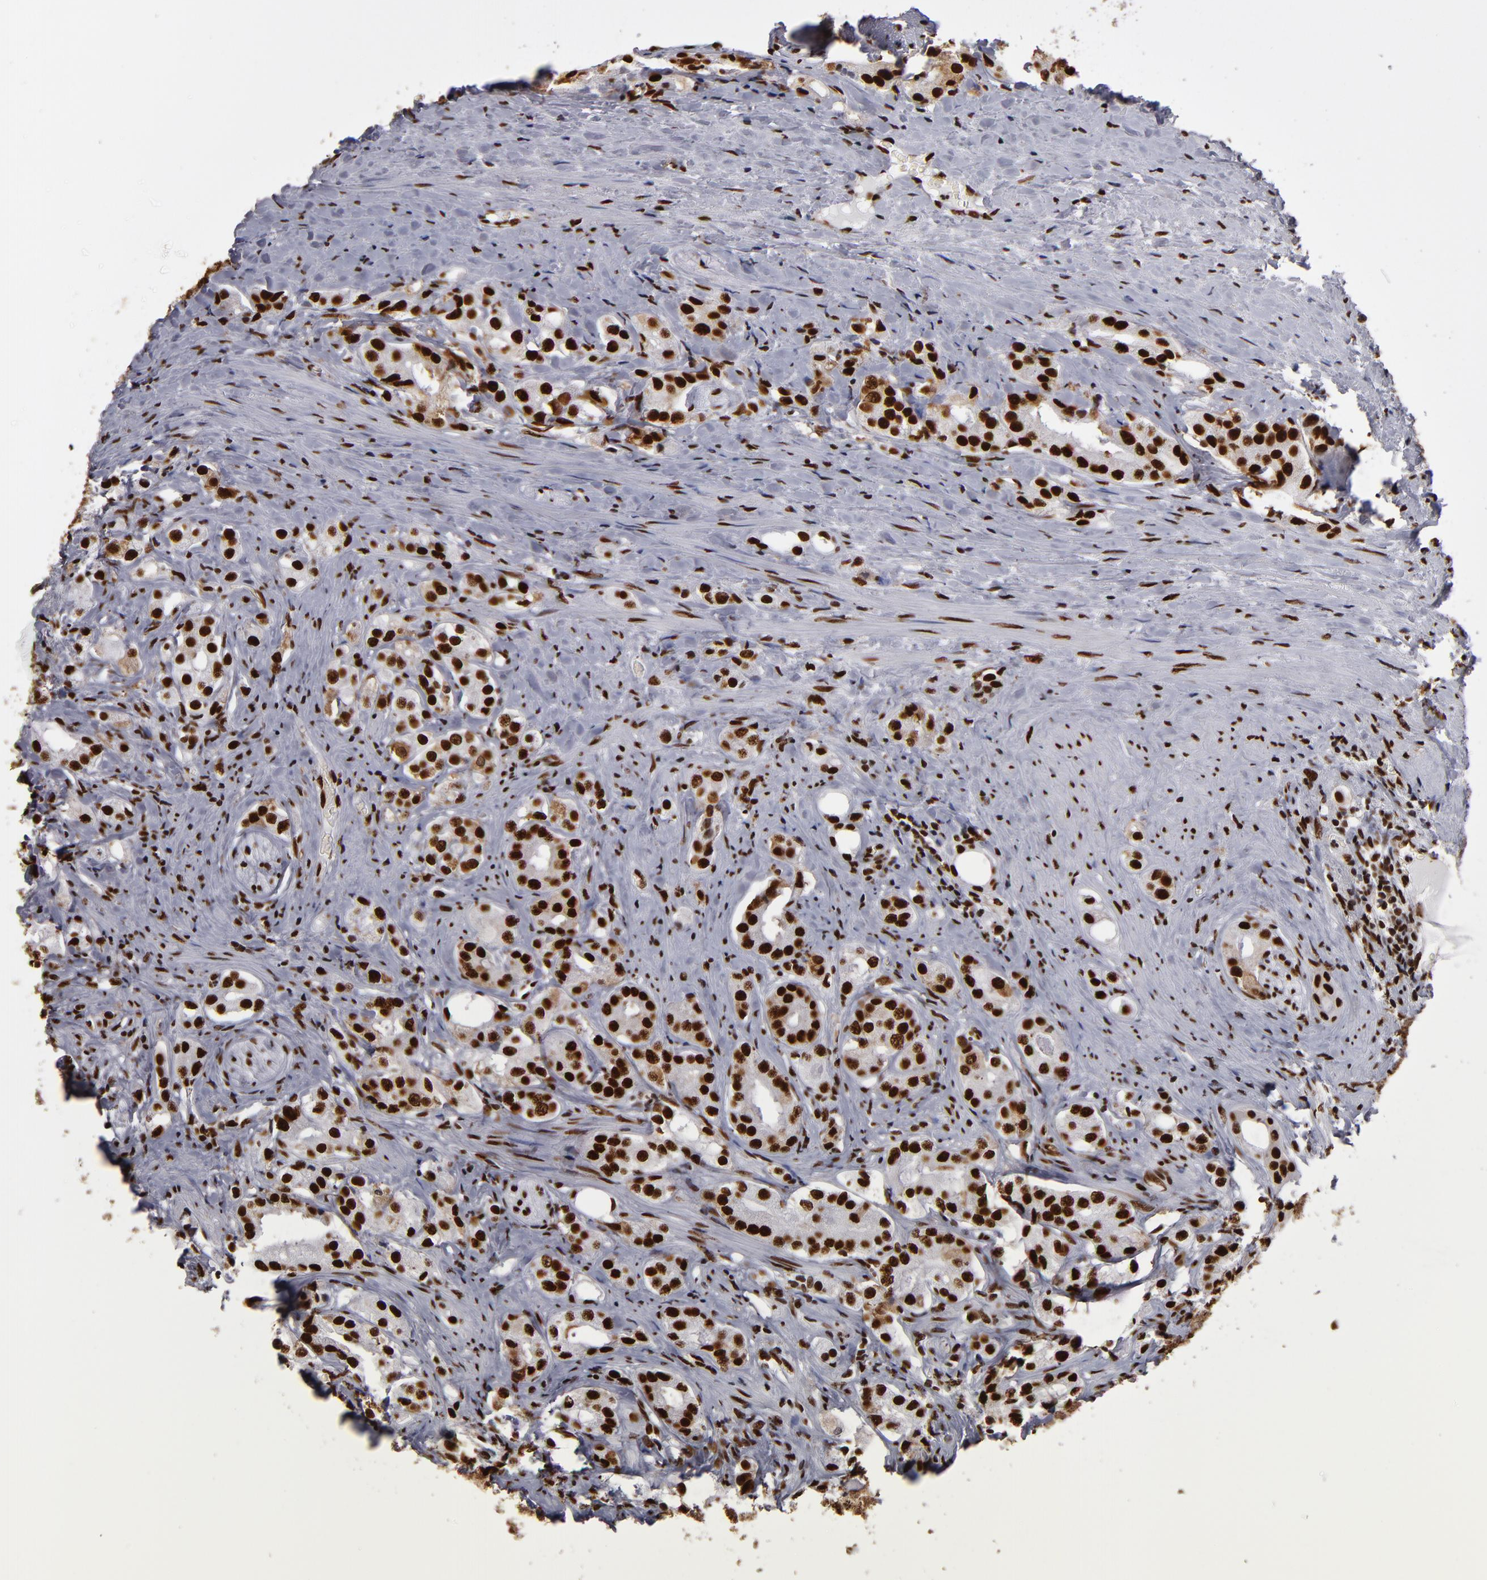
{"staining": {"intensity": "strong", "quantity": ">75%", "location": "nuclear"}, "tissue": "prostate cancer", "cell_type": "Tumor cells", "image_type": "cancer", "snomed": [{"axis": "morphology", "description": "Adenocarcinoma, High grade"}, {"axis": "topography", "description": "Prostate"}], "caption": "The micrograph exhibits staining of prostate cancer (adenocarcinoma (high-grade)), revealing strong nuclear protein staining (brown color) within tumor cells. The staining was performed using DAB to visualize the protein expression in brown, while the nuclei were stained in blue with hematoxylin (Magnification: 20x).", "gene": "MRE11", "patient": {"sex": "male", "age": 68}}